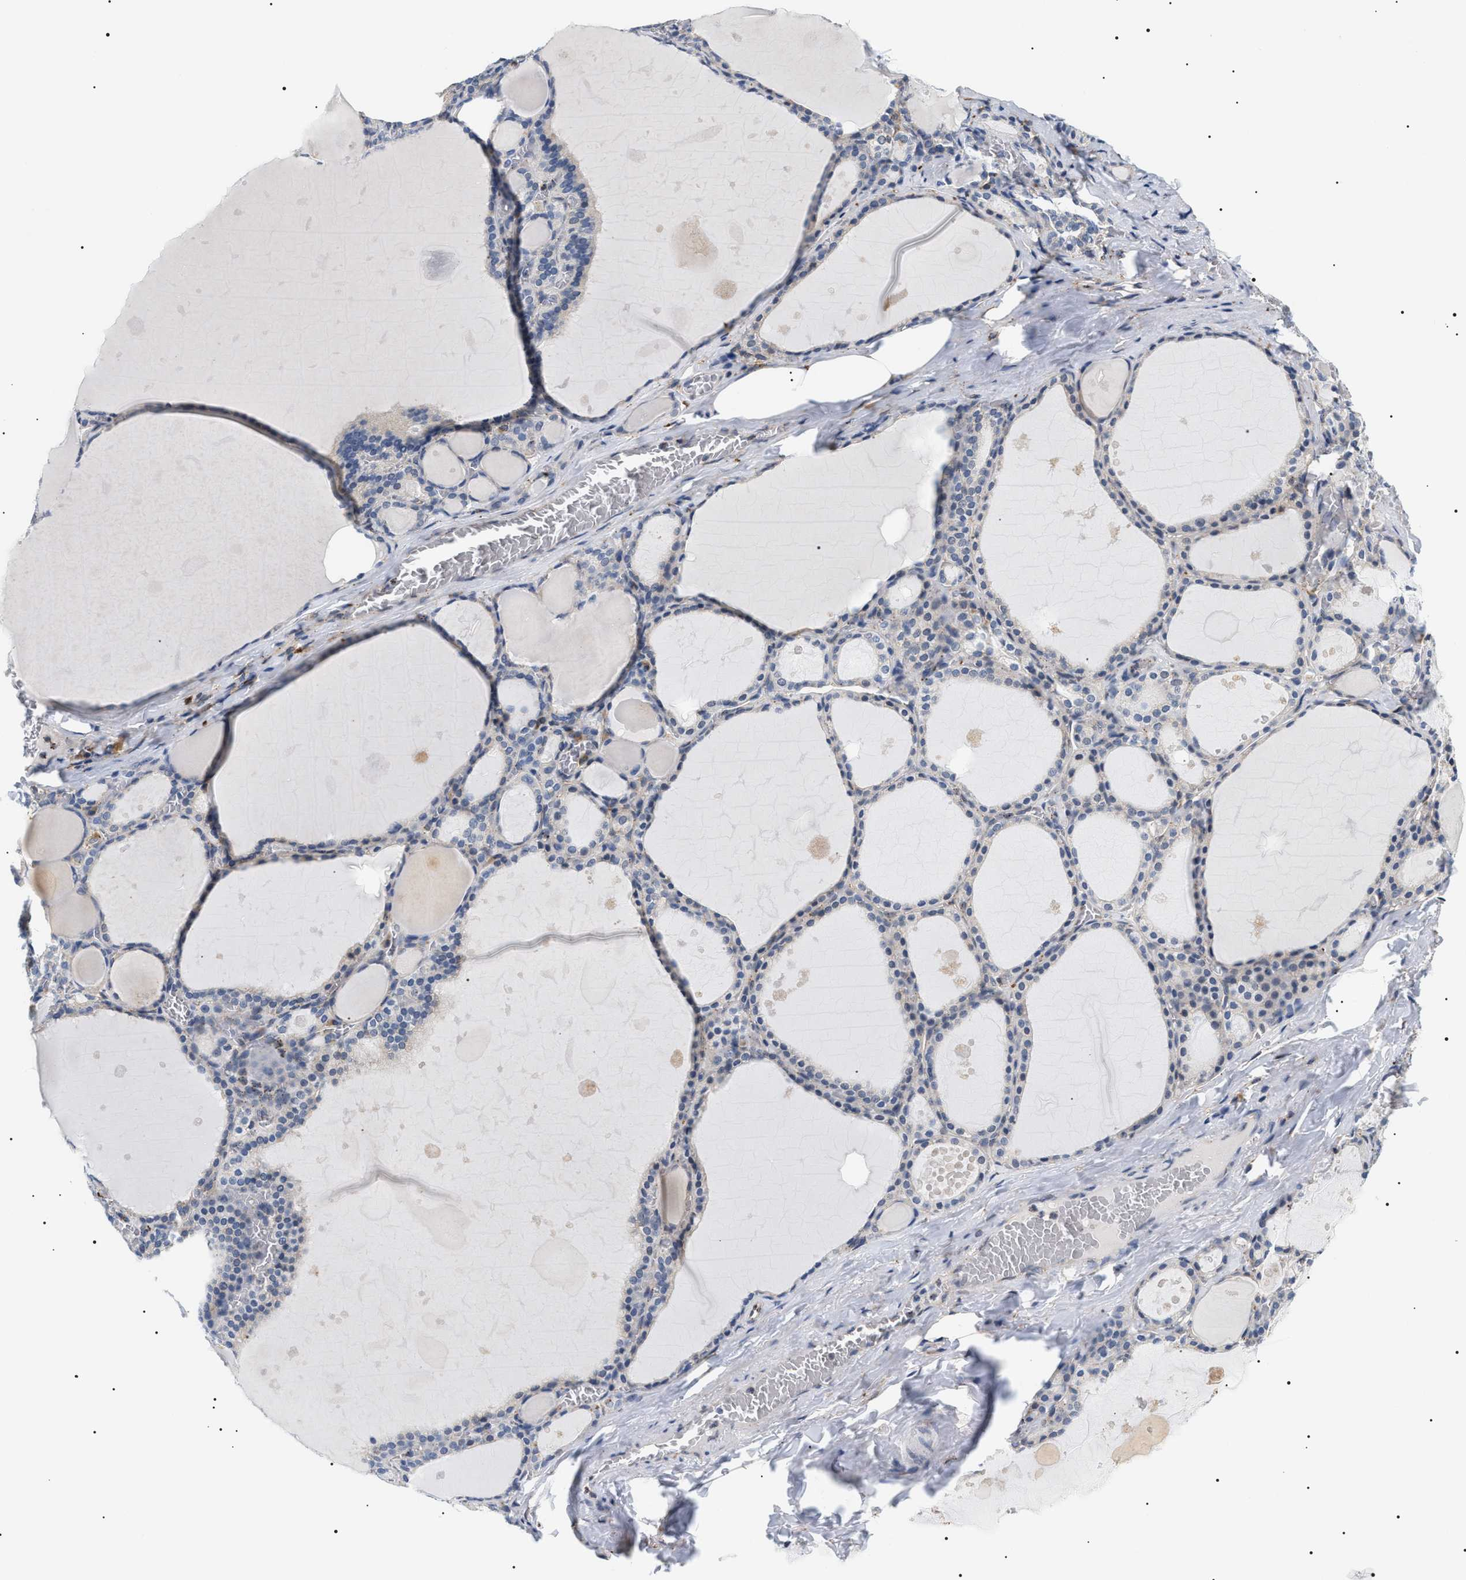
{"staining": {"intensity": "weak", "quantity": "<25%", "location": "cytoplasmic/membranous"}, "tissue": "thyroid gland", "cell_type": "Glandular cells", "image_type": "normal", "snomed": [{"axis": "morphology", "description": "Normal tissue, NOS"}, {"axis": "topography", "description": "Thyroid gland"}], "caption": "High power microscopy photomicrograph of an IHC image of unremarkable thyroid gland, revealing no significant positivity in glandular cells. Brightfield microscopy of immunohistochemistry stained with DAB (3,3'-diaminobenzidine) (brown) and hematoxylin (blue), captured at high magnification.", "gene": "HSD17B11", "patient": {"sex": "male", "age": 56}}